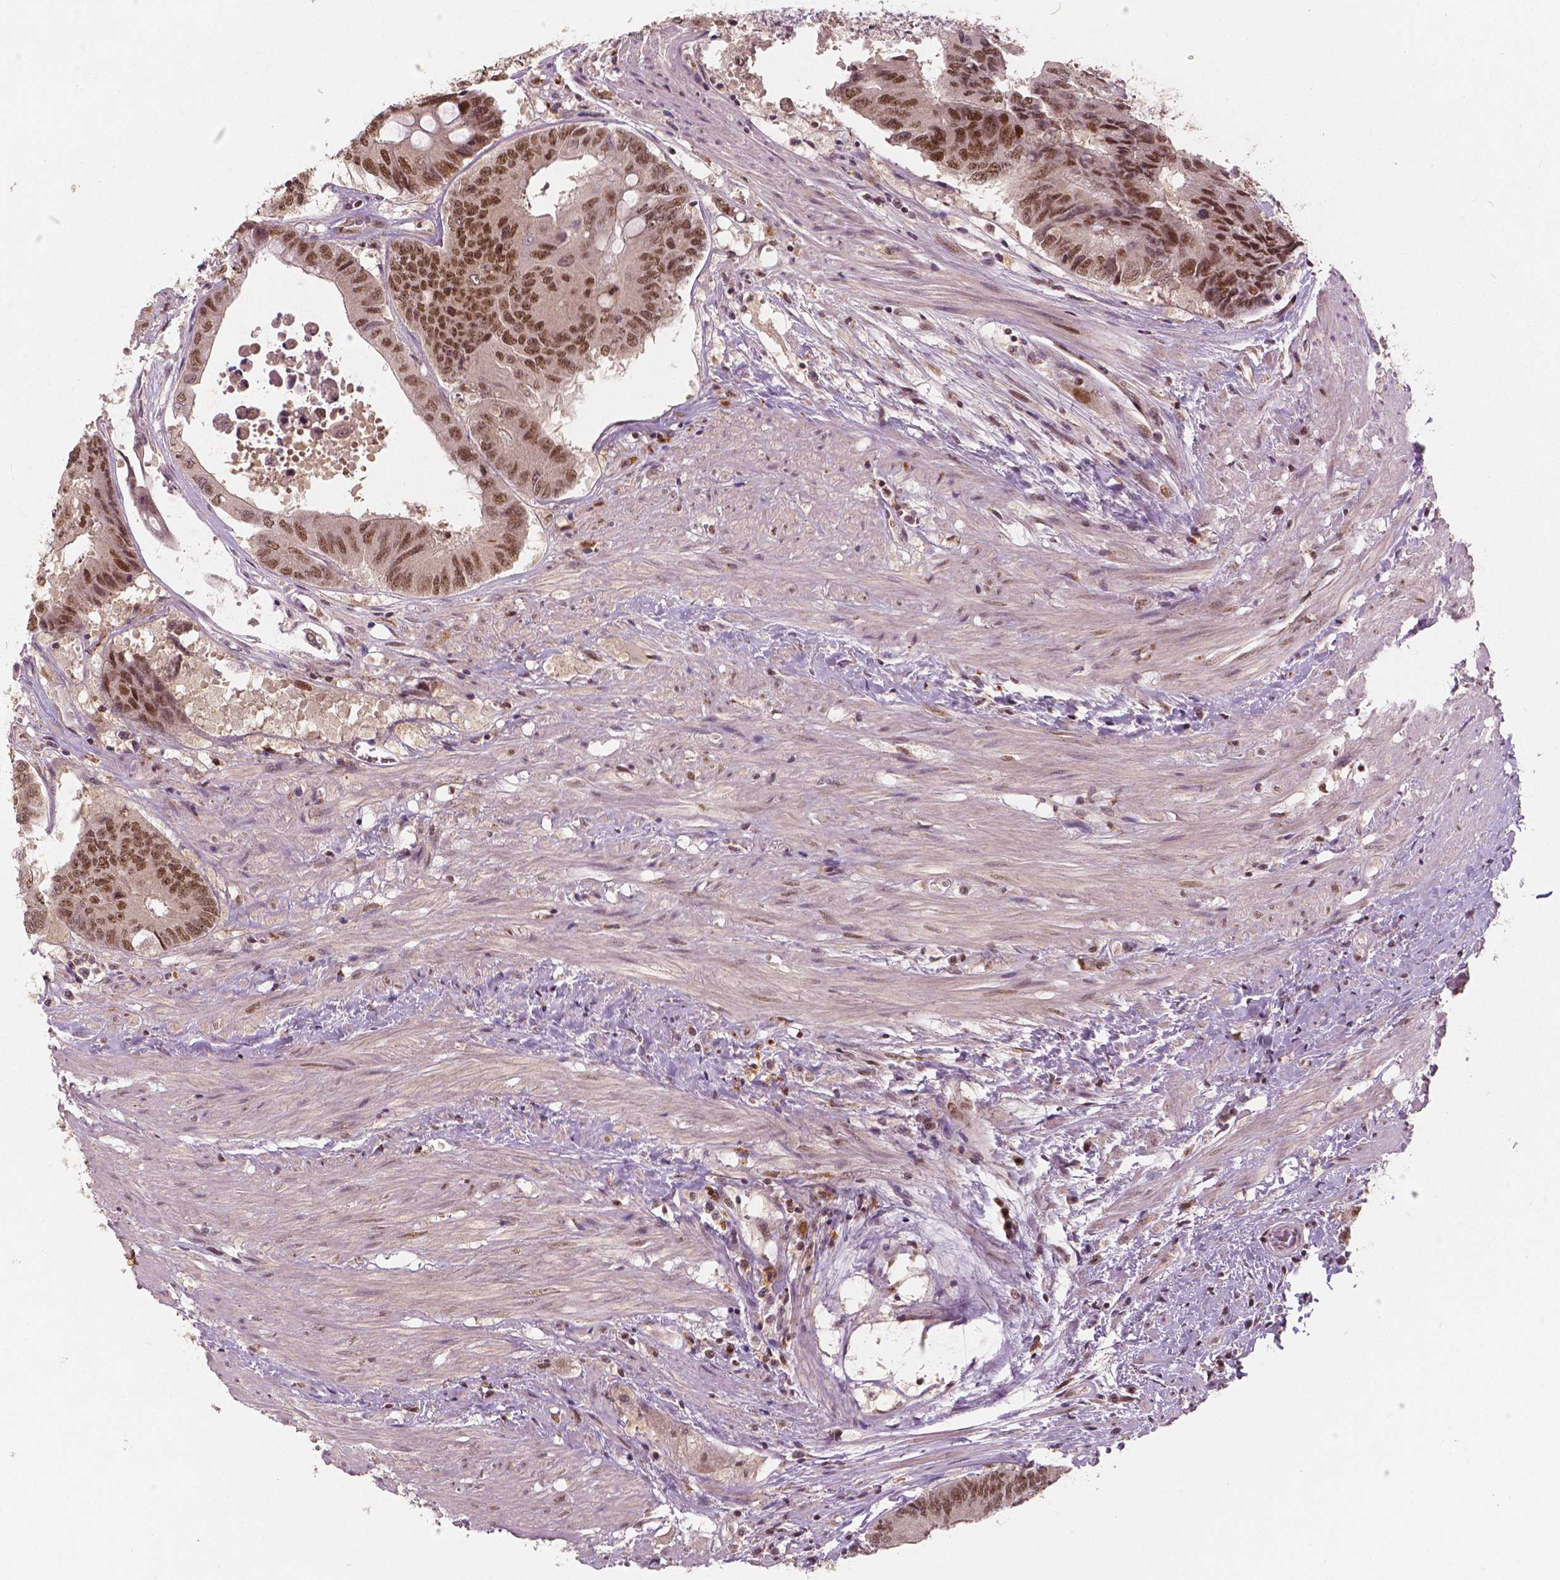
{"staining": {"intensity": "moderate", "quantity": ">75%", "location": "nuclear"}, "tissue": "colorectal cancer", "cell_type": "Tumor cells", "image_type": "cancer", "snomed": [{"axis": "morphology", "description": "Adenocarcinoma, NOS"}, {"axis": "topography", "description": "Rectum"}], "caption": "Immunohistochemistry (DAB (3,3'-diaminobenzidine)) staining of human colorectal adenocarcinoma shows moderate nuclear protein expression in approximately >75% of tumor cells.", "gene": "NSD2", "patient": {"sex": "male", "age": 59}}